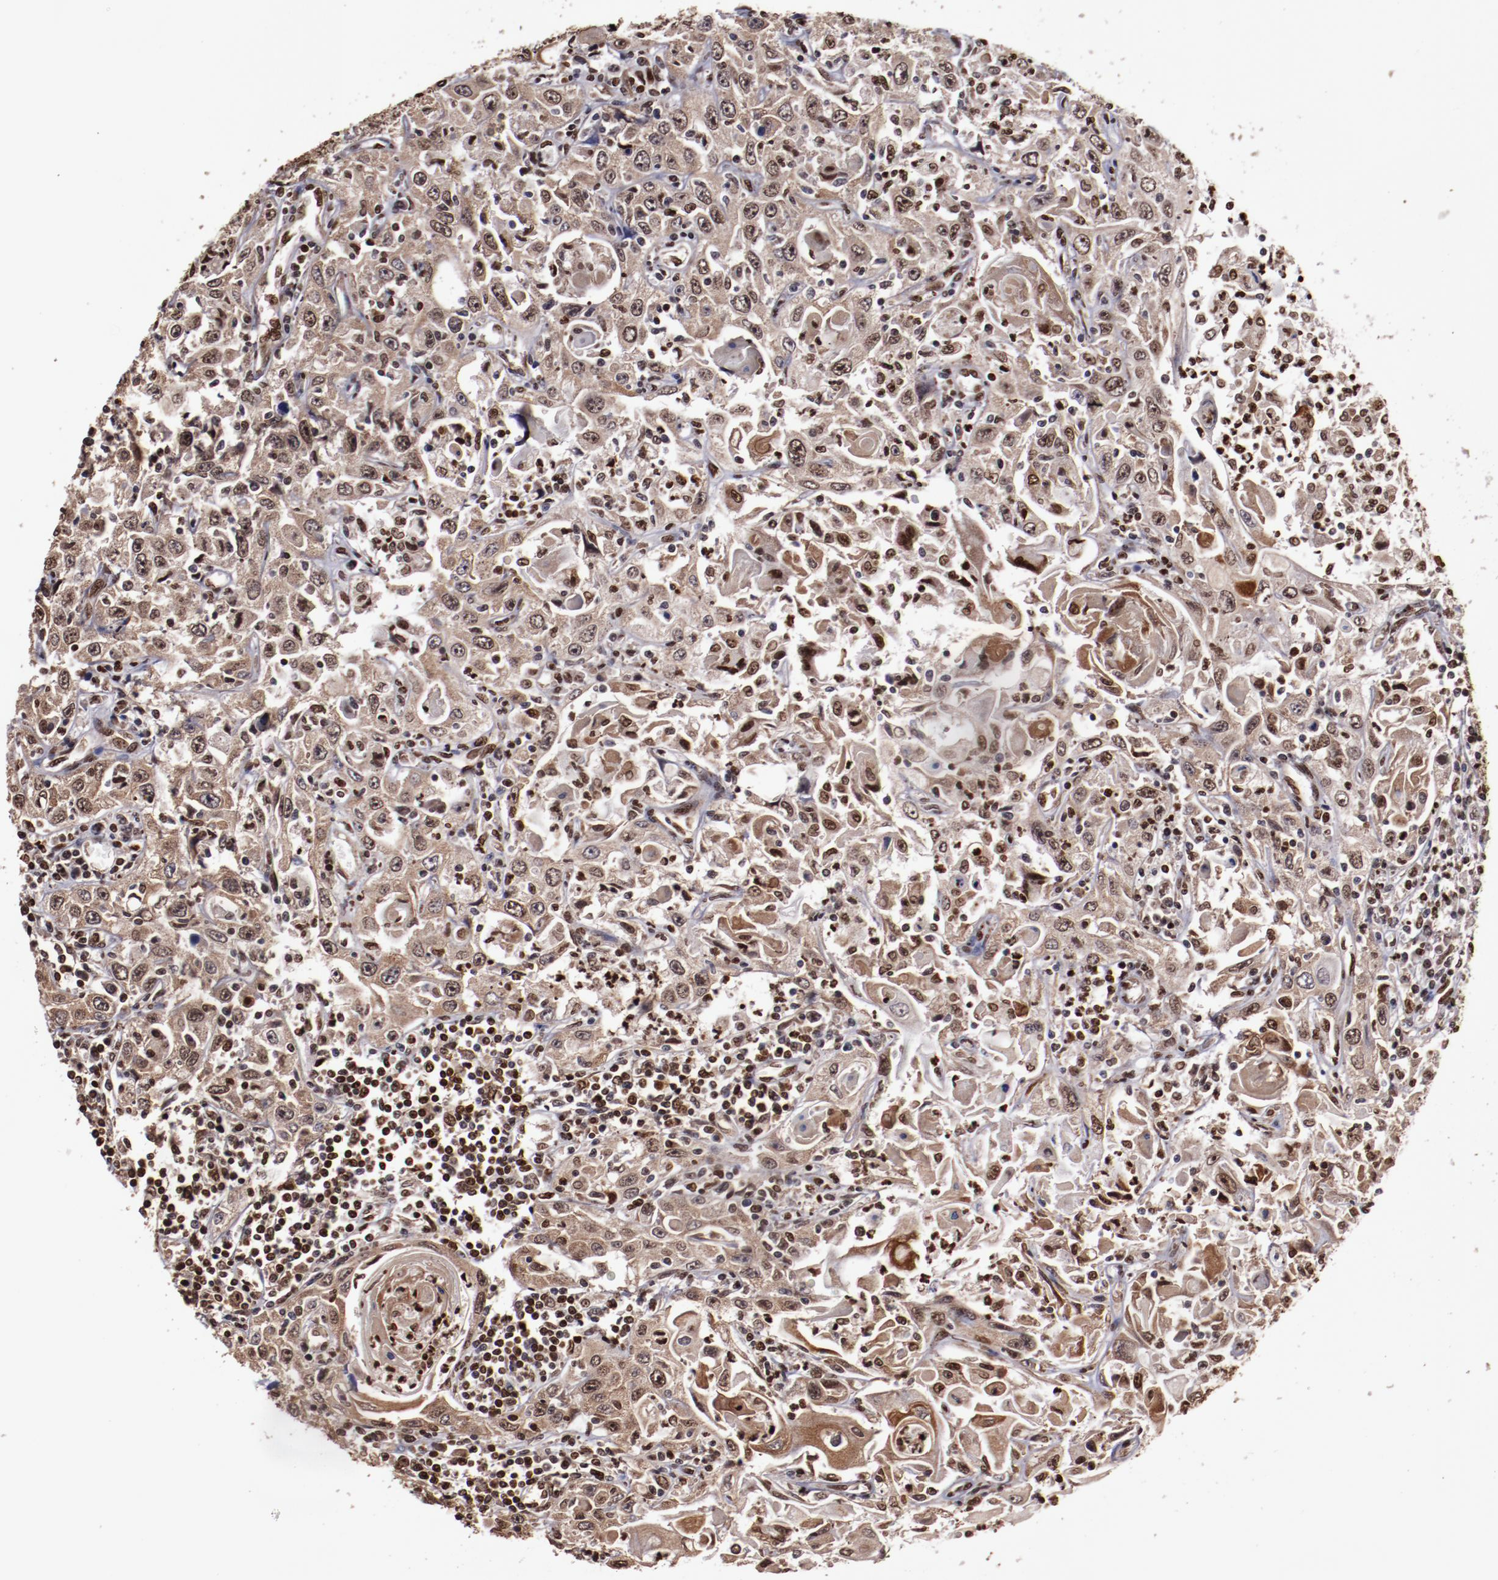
{"staining": {"intensity": "moderate", "quantity": ">75%", "location": "cytoplasmic/membranous,nuclear"}, "tissue": "head and neck cancer", "cell_type": "Tumor cells", "image_type": "cancer", "snomed": [{"axis": "morphology", "description": "Squamous cell carcinoma, NOS"}, {"axis": "topography", "description": "Oral tissue"}, {"axis": "topography", "description": "Head-Neck"}], "caption": "Tumor cells demonstrate medium levels of moderate cytoplasmic/membranous and nuclear staining in about >75% of cells in head and neck squamous cell carcinoma.", "gene": "APEX1", "patient": {"sex": "female", "age": 76}}